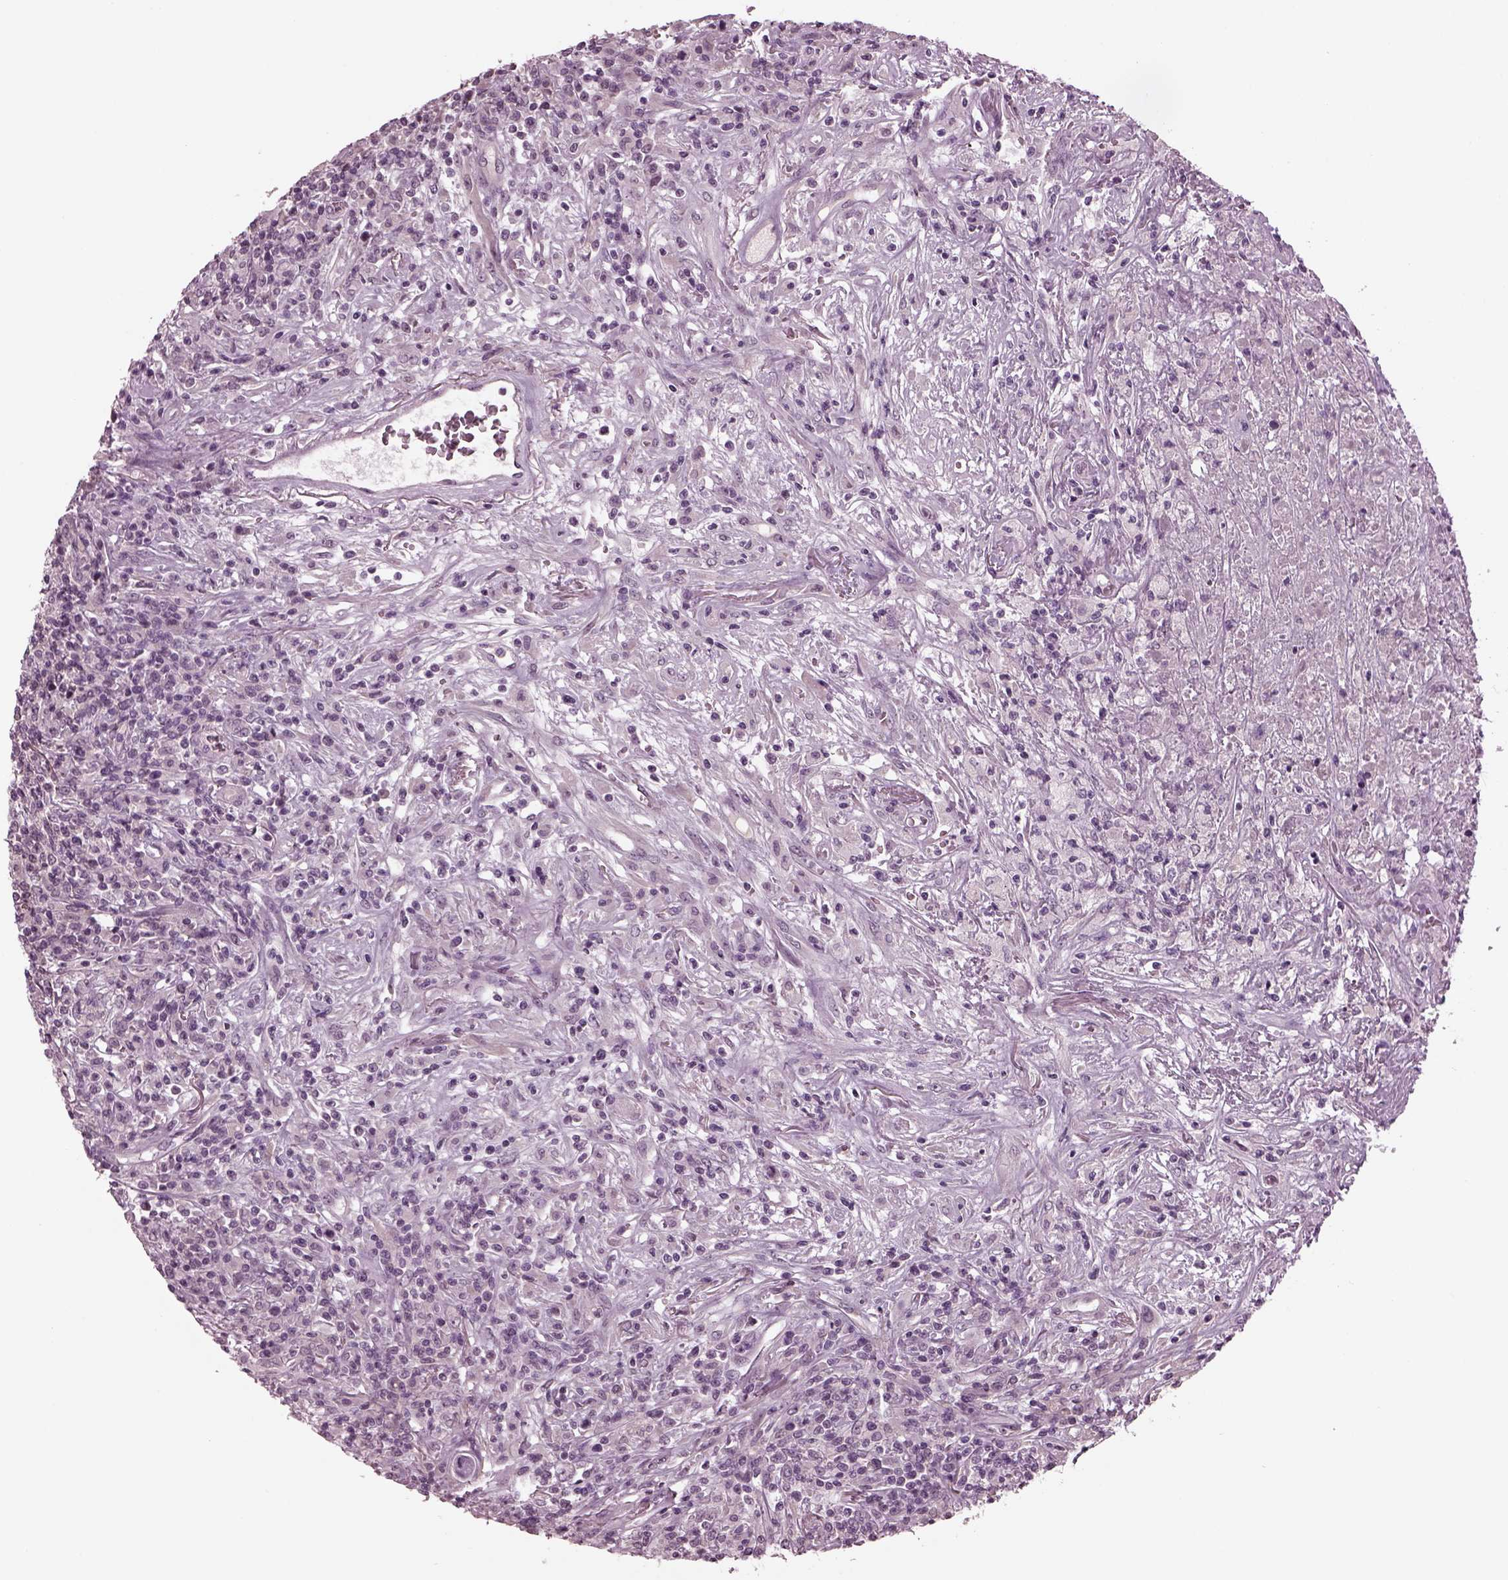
{"staining": {"intensity": "negative", "quantity": "none", "location": "none"}, "tissue": "lymphoma", "cell_type": "Tumor cells", "image_type": "cancer", "snomed": [{"axis": "morphology", "description": "Malignant lymphoma, non-Hodgkin's type, High grade"}, {"axis": "topography", "description": "Lung"}], "caption": "Protein analysis of lymphoma reveals no significant expression in tumor cells.", "gene": "CLCN4", "patient": {"sex": "male", "age": 79}}